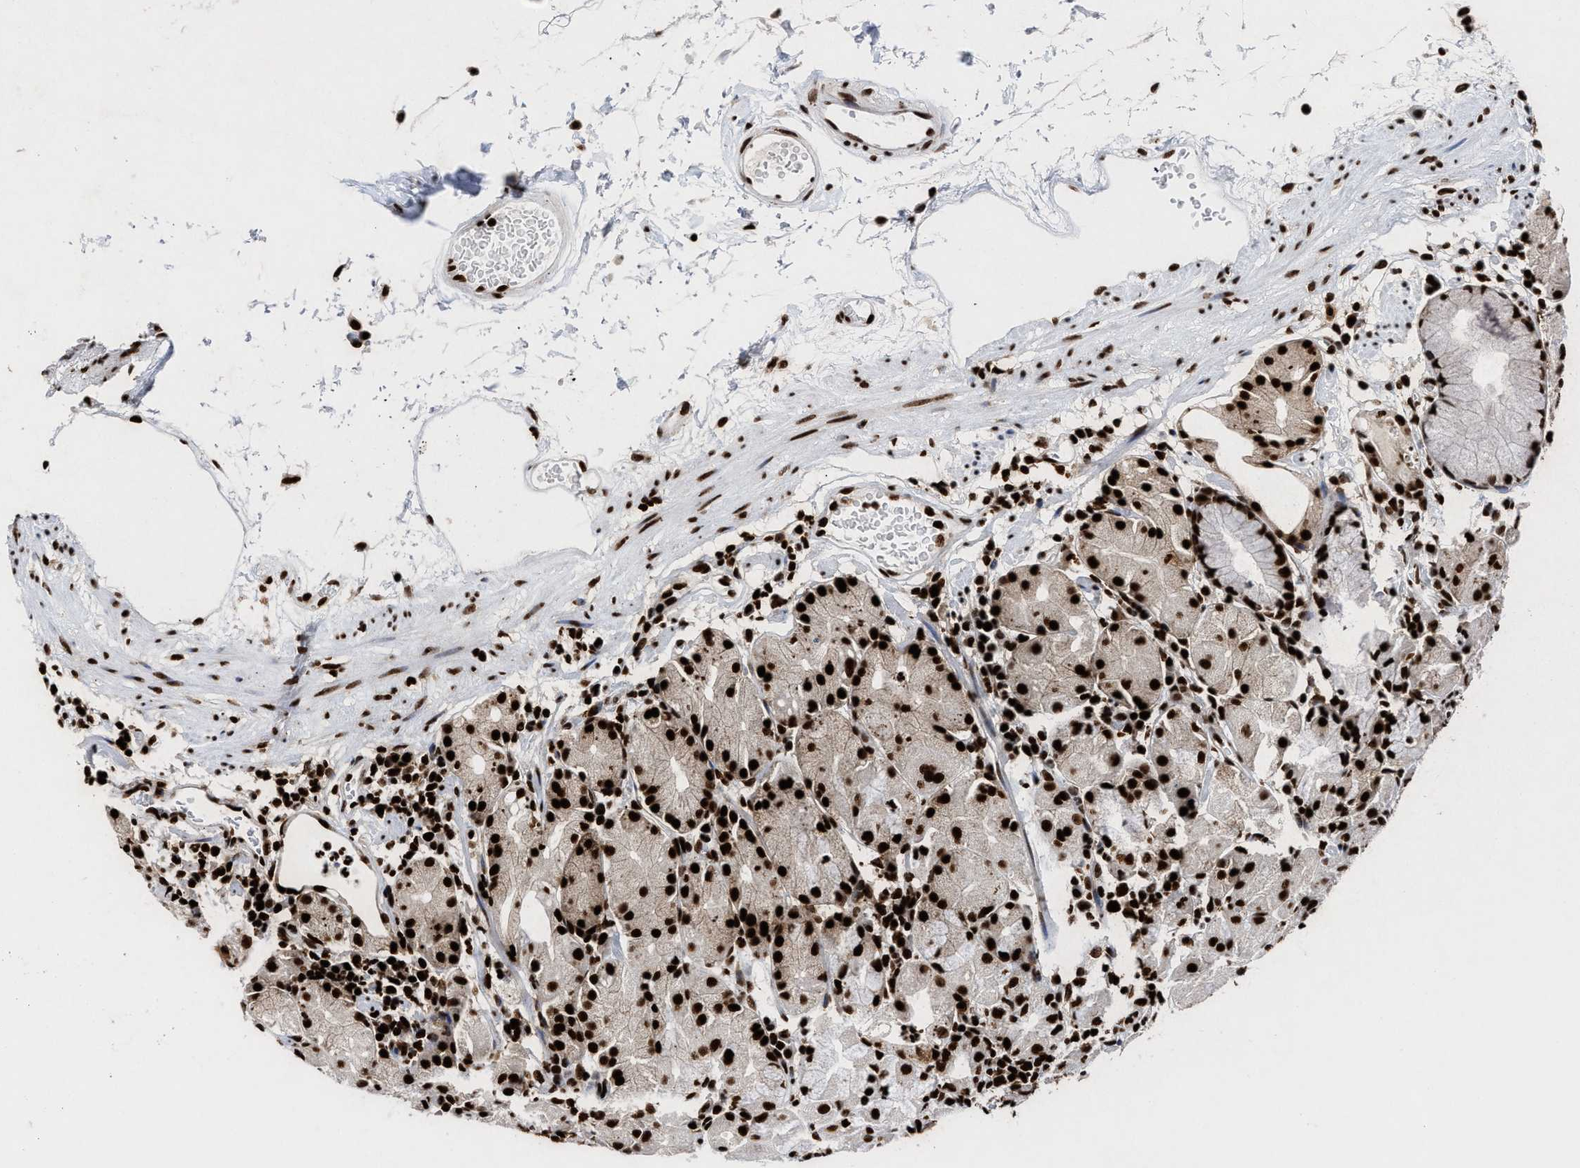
{"staining": {"intensity": "strong", "quantity": ">75%", "location": "cytoplasmic/membranous,nuclear"}, "tissue": "stomach", "cell_type": "Glandular cells", "image_type": "normal", "snomed": [{"axis": "morphology", "description": "Normal tissue, NOS"}, {"axis": "topography", "description": "Stomach"}, {"axis": "topography", "description": "Stomach, lower"}], "caption": "Immunohistochemical staining of benign stomach reveals strong cytoplasmic/membranous,nuclear protein positivity in approximately >75% of glandular cells. Using DAB (3,3'-diaminobenzidine) (brown) and hematoxylin (blue) stains, captured at high magnification using brightfield microscopy.", "gene": "ALYREF", "patient": {"sex": "female", "age": 75}}